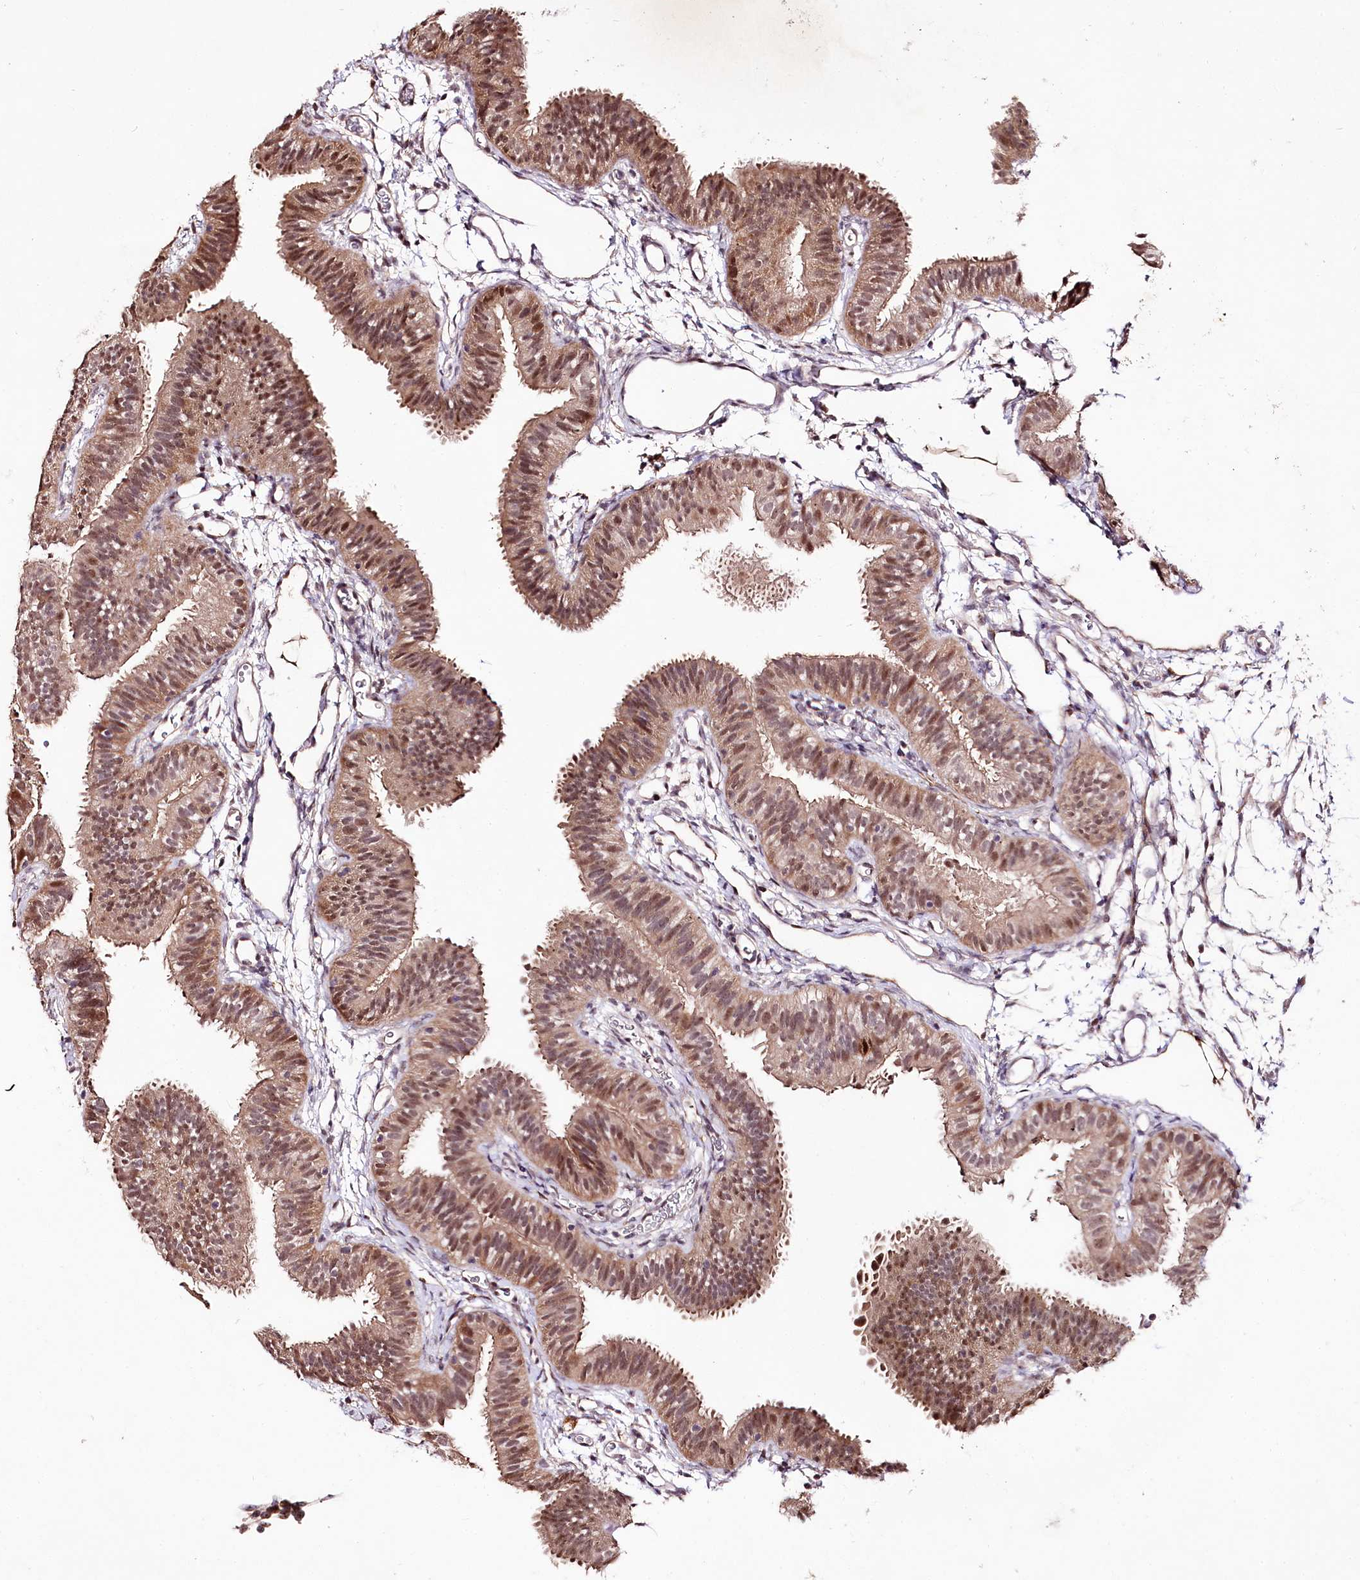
{"staining": {"intensity": "moderate", "quantity": "25%-75%", "location": "cytoplasmic/membranous,nuclear"}, "tissue": "fallopian tube", "cell_type": "Glandular cells", "image_type": "normal", "snomed": [{"axis": "morphology", "description": "Normal tissue, NOS"}, {"axis": "topography", "description": "Fallopian tube"}], "caption": "An image of human fallopian tube stained for a protein demonstrates moderate cytoplasmic/membranous,nuclear brown staining in glandular cells. (brown staining indicates protein expression, while blue staining denotes nuclei).", "gene": "DMP1", "patient": {"sex": "female", "age": 35}}